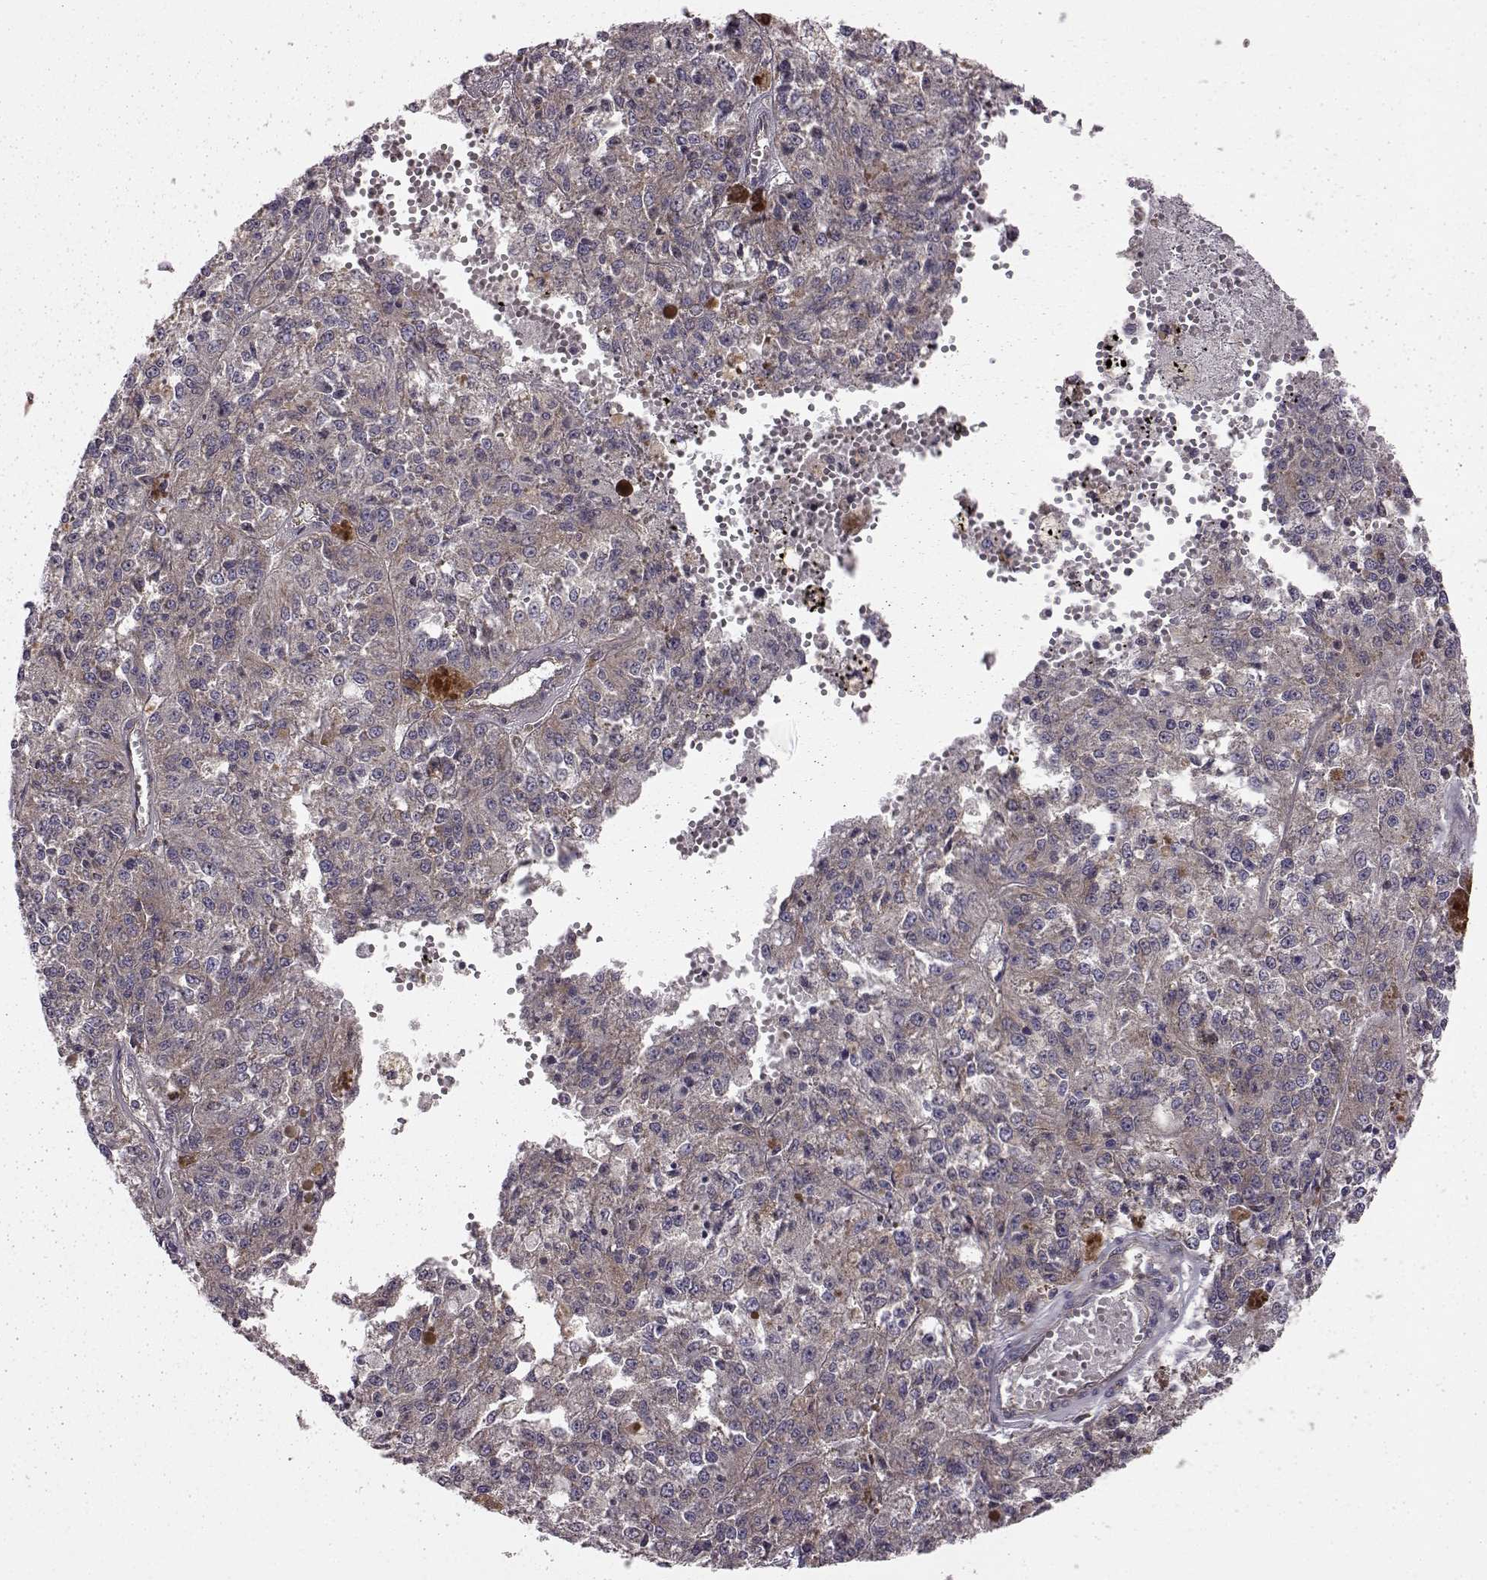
{"staining": {"intensity": "weak", "quantity": ">75%", "location": "cytoplasmic/membranous"}, "tissue": "melanoma", "cell_type": "Tumor cells", "image_type": "cancer", "snomed": [{"axis": "morphology", "description": "Malignant melanoma, Metastatic site"}, {"axis": "topography", "description": "Lymph node"}], "caption": "Protein staining of malignant melanoma (metastatic site) tissue shows weak cytoplasmic/membranous positivity in about >75% of tumor cells.", "gene": "RABGAP1", "patient": {"sex": "female", "age": 64}}